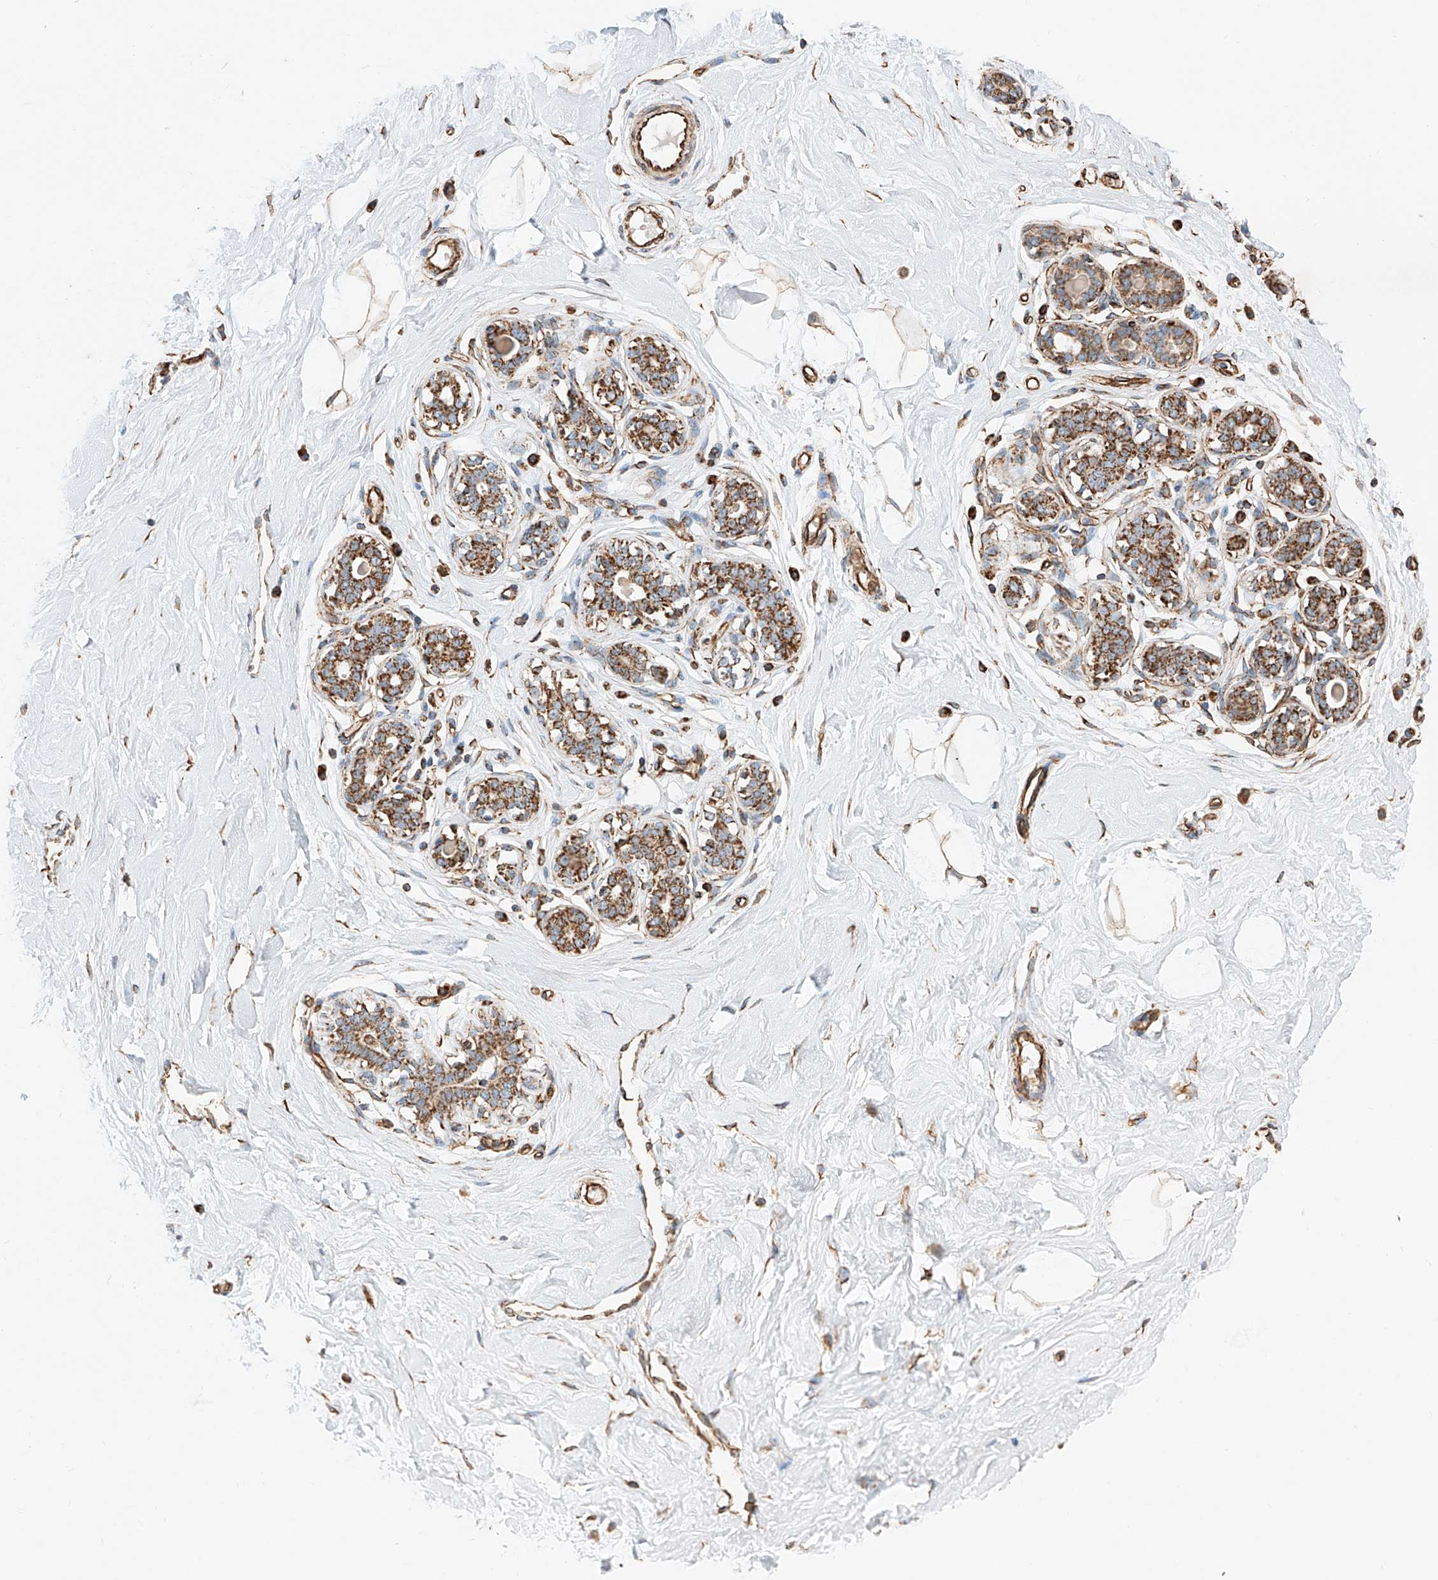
{"staining": {"intensity": "weak", "quantity": ">75%", "location": "cytoplasmic/membranous"}, "tissue": "breast", "cell_type": "Adipocytes", "image_type": "normal", "snomed": [{"axis": "morphology", "description": "Normal tissue, NOS"}, {"axis": "morphology", "description": "Adenoma, NOS"}, {"axis": "topography", "description": "Breast"}], "caption": "Breast stained for a protein (brown) shows weak cytoplasmic/membranous positive expression in about >75% of adipocytes.", "gene": "NDUFV3", "patient": {"sex": "female", "age": 23}}